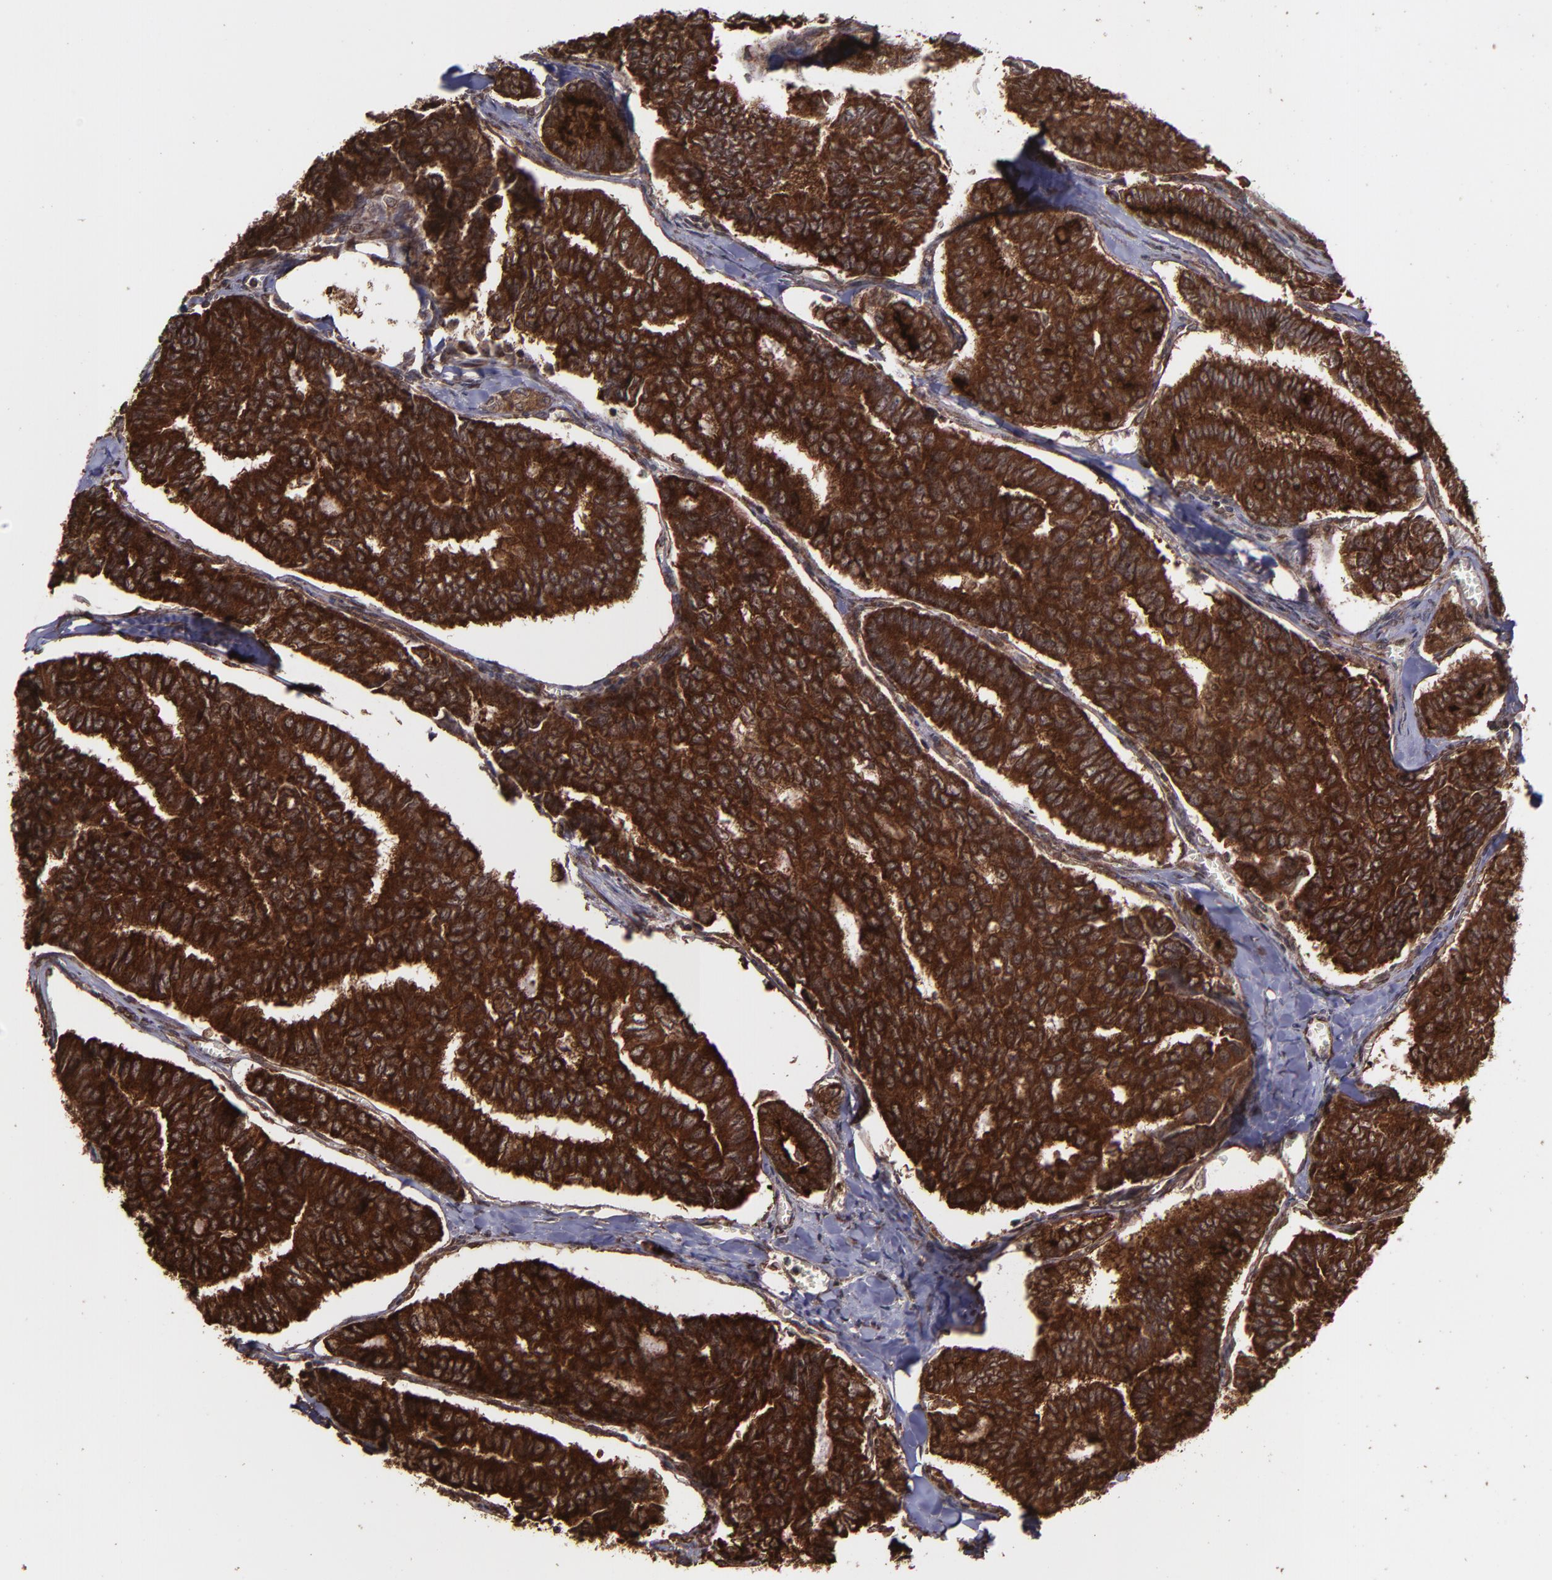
{"staining": {"intensity": "strong", "quantity": ">75%", "location": "cytoplasmic/membranous,nuclear"}, "tissue": "thyroid cancer", "cell_type": "Tumor cells", "image_type": "cancer", "snomed": [{"axis": "morphology", "description": "Papillary adenocarcinoma, NOS"}, {"axis": "topography", "description": "Thyroid gland"}], "caption": "Papillary adenocarcinoma (thyroid) tissue displays strong cytoplasmic/membranous and nuclear expression in about >75% of tumor cells", "gene": "EIF4ENIF1", "patient": {"sex": "female", "age": 35}}